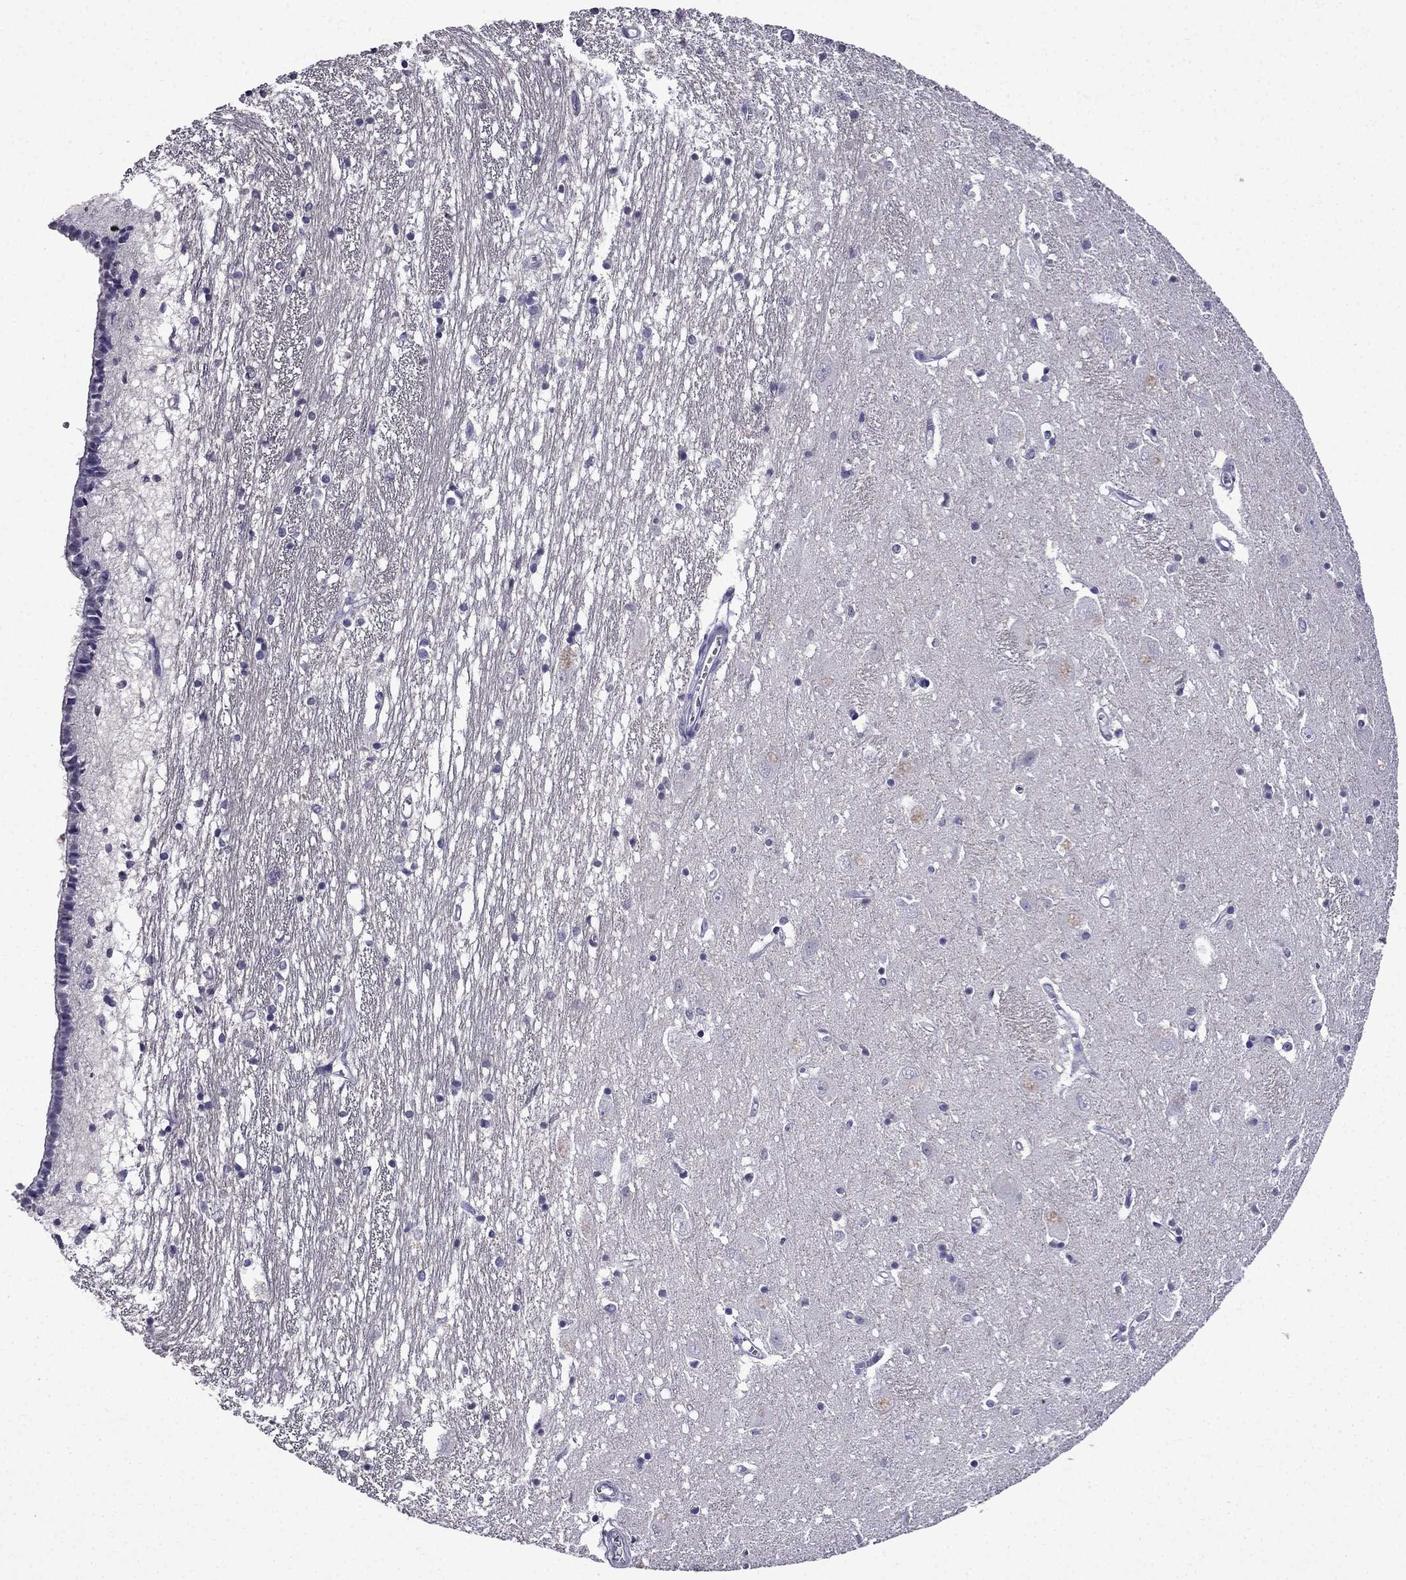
{"staining": {"intensity": "negative", "quantity": "none", "location": "none"}, "tissue": "caudate", "cell_type": "Glial cells", "image_type": "normal", "snomed": [{"axis": "morphology", "description": "Normal tissue, NOS"}, {"axis": "topography", "description": "Lateral ventricle wall"}], "caption": "High power microscopy image of an IHC histopathology image of unremarkable caudate, revealing no significant positivity in glial cells. (Stains: DAB (3,3'-diaminobenzidine) immunohistochemistry (IHC) with hematoxylin counter stain, Microscopy: brightfield microscopy at high magnification).", "gene": "DNAH17", "patient": {"sex": "female", "age": 71}}